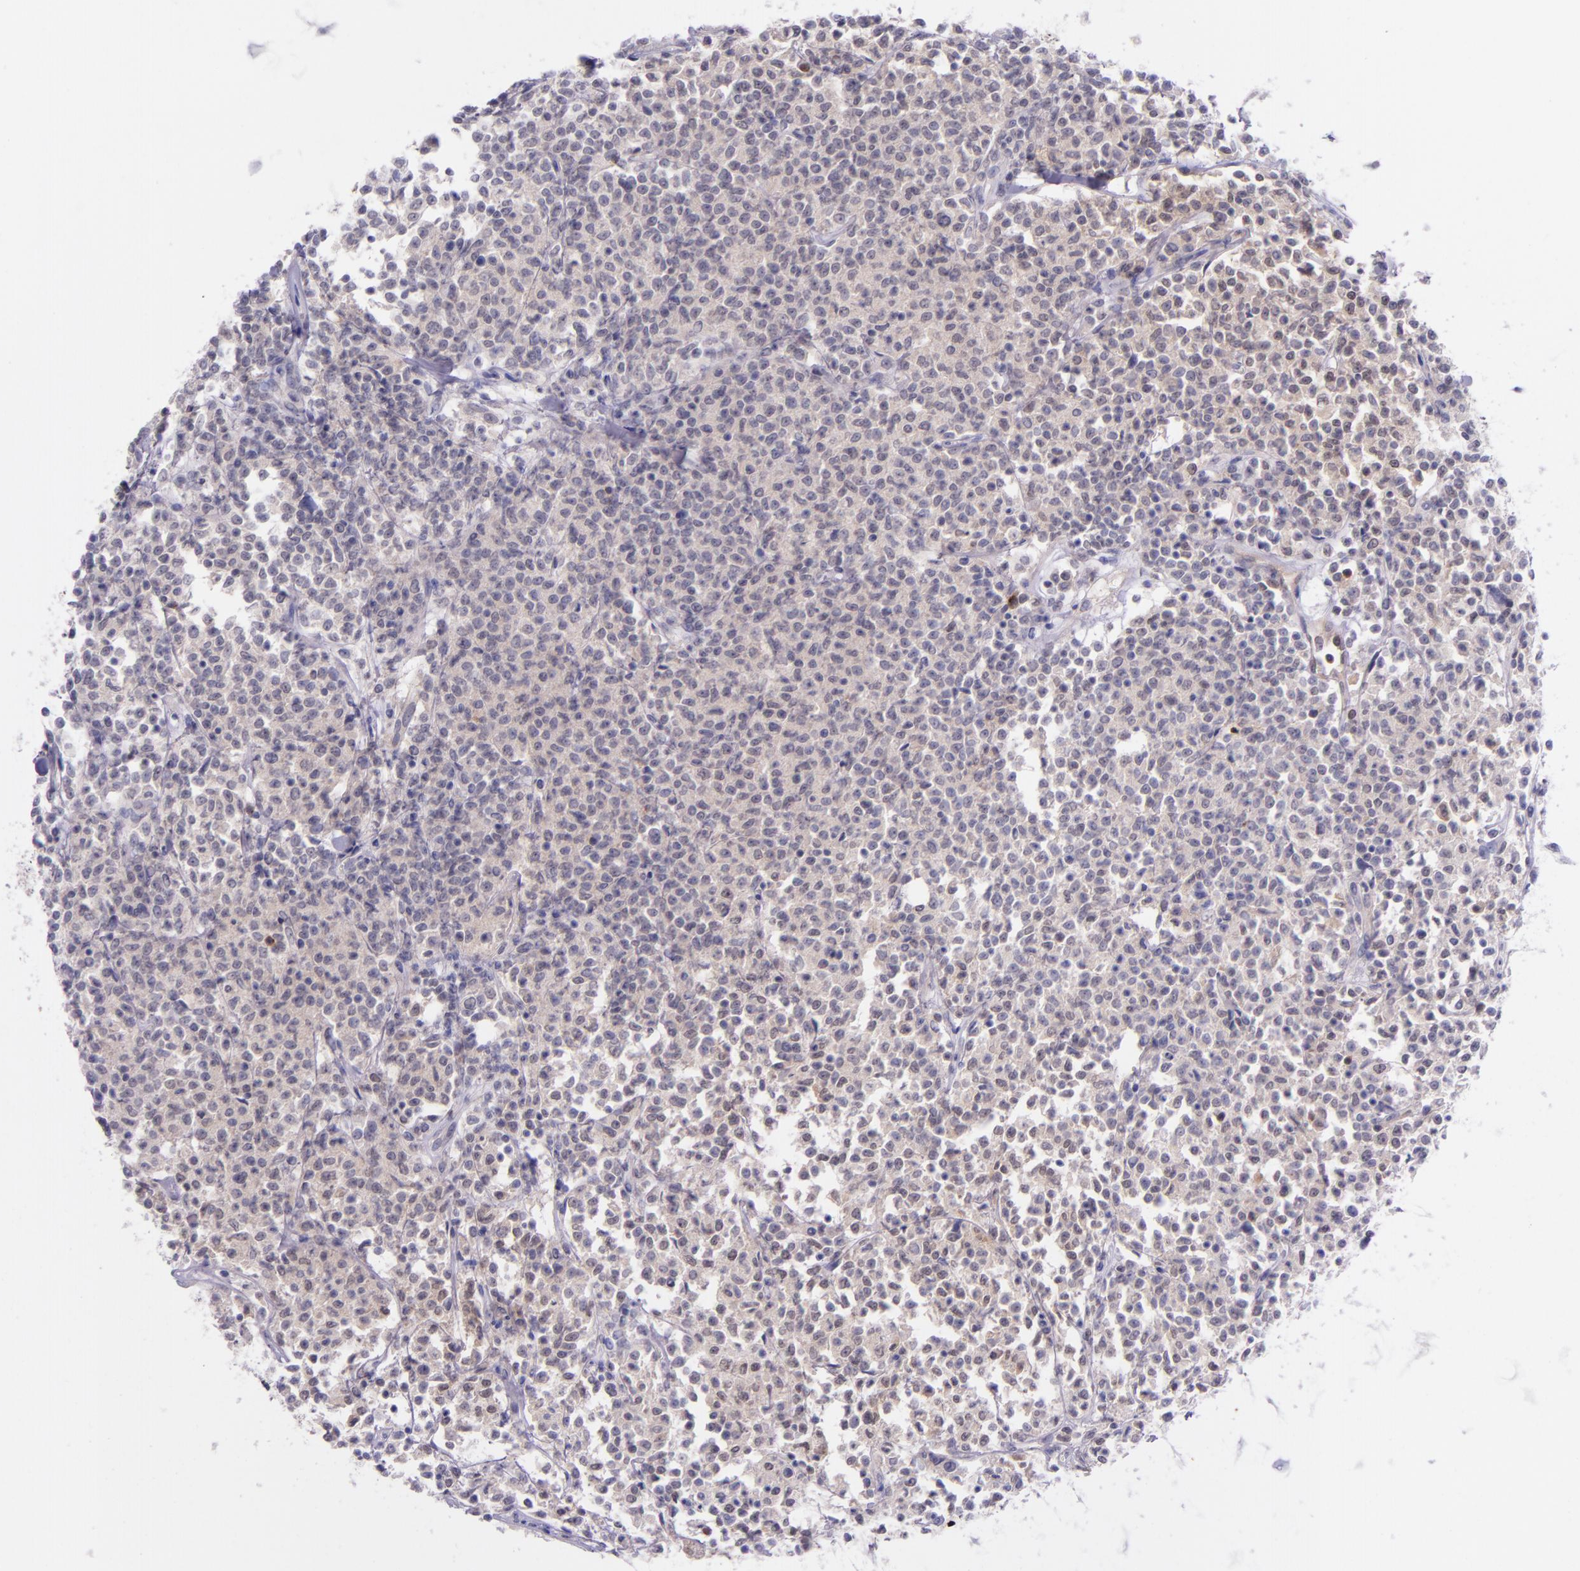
{"staining": {"intensity": "negative", "quantity": "none", "location": "none"}, "tissue": "lymphoma", "cell_type": "Tumor cells", "image_type": "cancer", "snomed": [{"axis": "morphology", "description": "Malignant lymphoma, non-Hodgkin's type, Low grade"}, {"axis": "topography", "description": "Small intestine"}], "caption": "Immunohistochemistry photomicrograph of neoplastic tissue: malignant lymphoma, non-Hodgkin's type (low-grade) stained with DAB exhibits no significant protein staining in tumor cells.", "gene": "SELL", "patient": {"sex": "female", "age": 59}}